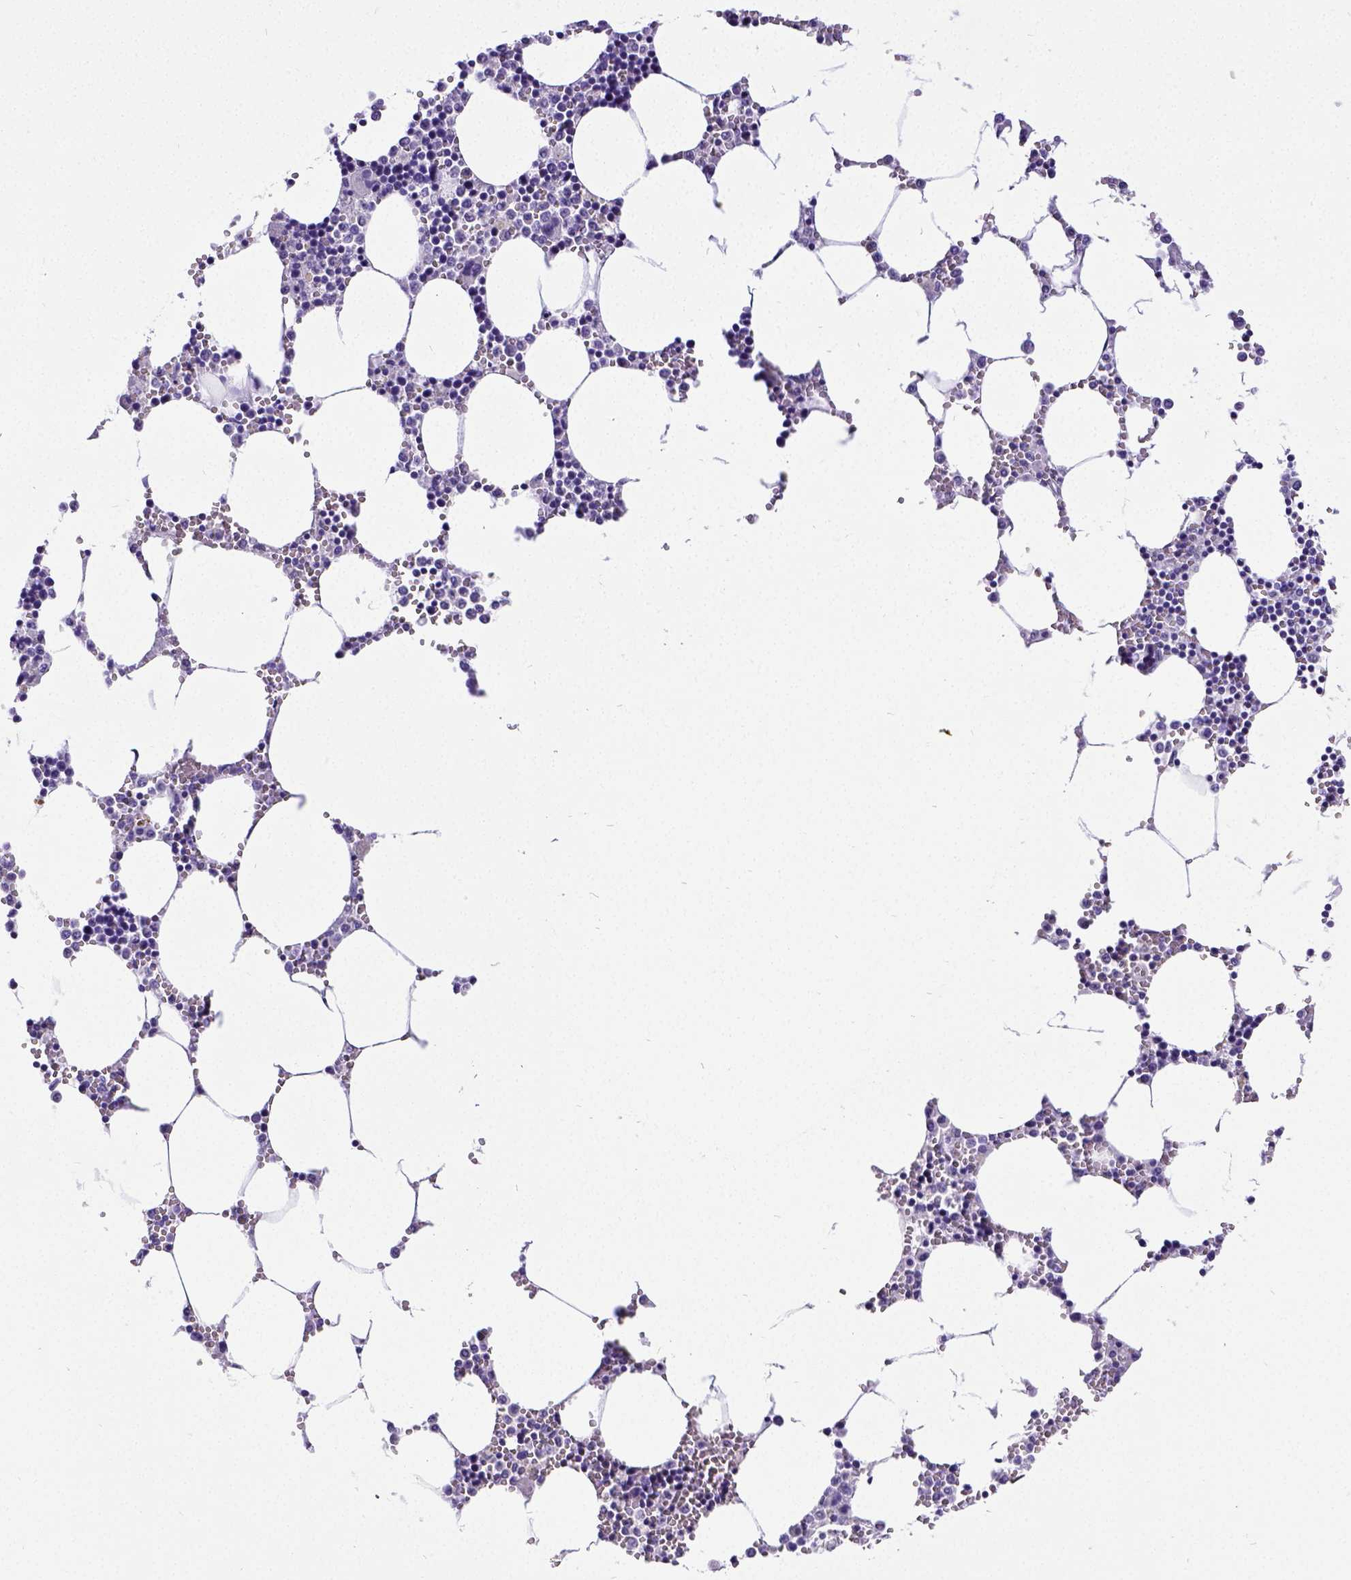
{"staining": {"intensity": "negative", "quantity": "none", "location": "none"}, "tissue": "bone marrow", "cell_type": "Hematopoietic cells", "image_type": "normal", "snomed": [{"axis": "morphology", "description": "Normal tissue, NOS"}, {"axis": "topography", "description": "Bone marrow"}], "caption": "IHC photomicrograph of benign bone marrow stained for a protein (brown), which shows no staining in hematopoietic cells. The staining is performed using DAB brown chromogen with nuclei counter-stained in using hematoxylin.", "gene": "SATB2", "patient": {"sex": "male", "age": 54}}